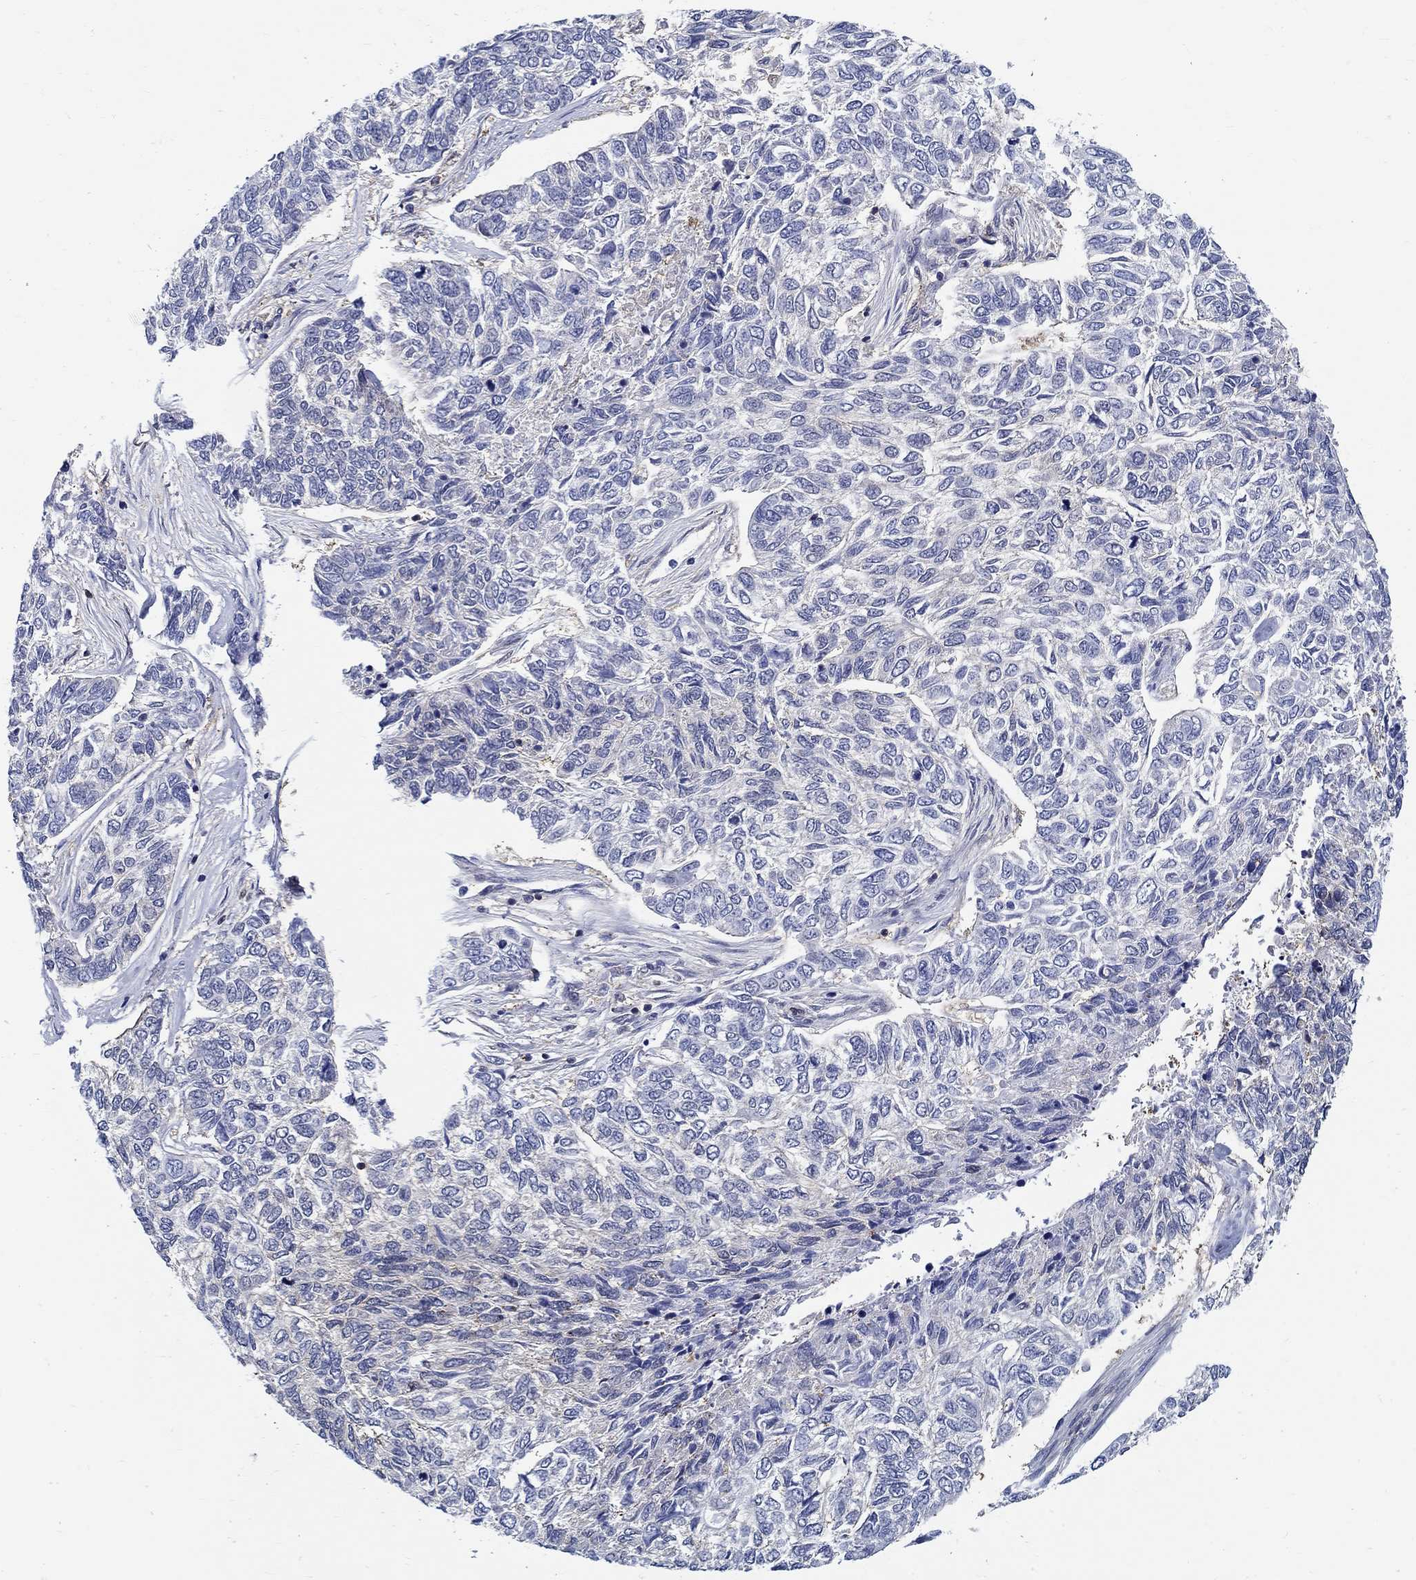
{"staining": {"intensity": "negative", "quantity": "none", "location": "none"}, "tissue": "skin cancer", "cell_type": "Tumor cells", "image_type": "cancer", "snomed": [{"axis": "morphology", "description": "Basal cell carcinoma"}, {"axis": "topography", "description": "Skin"}], "caption": "This is a micrograph of IHC staining of skin basal cell carcinoma, which shows no staining in tumor cells.", "gene": "ZNF594", "patient": {"sex": "female", "age": 65}}